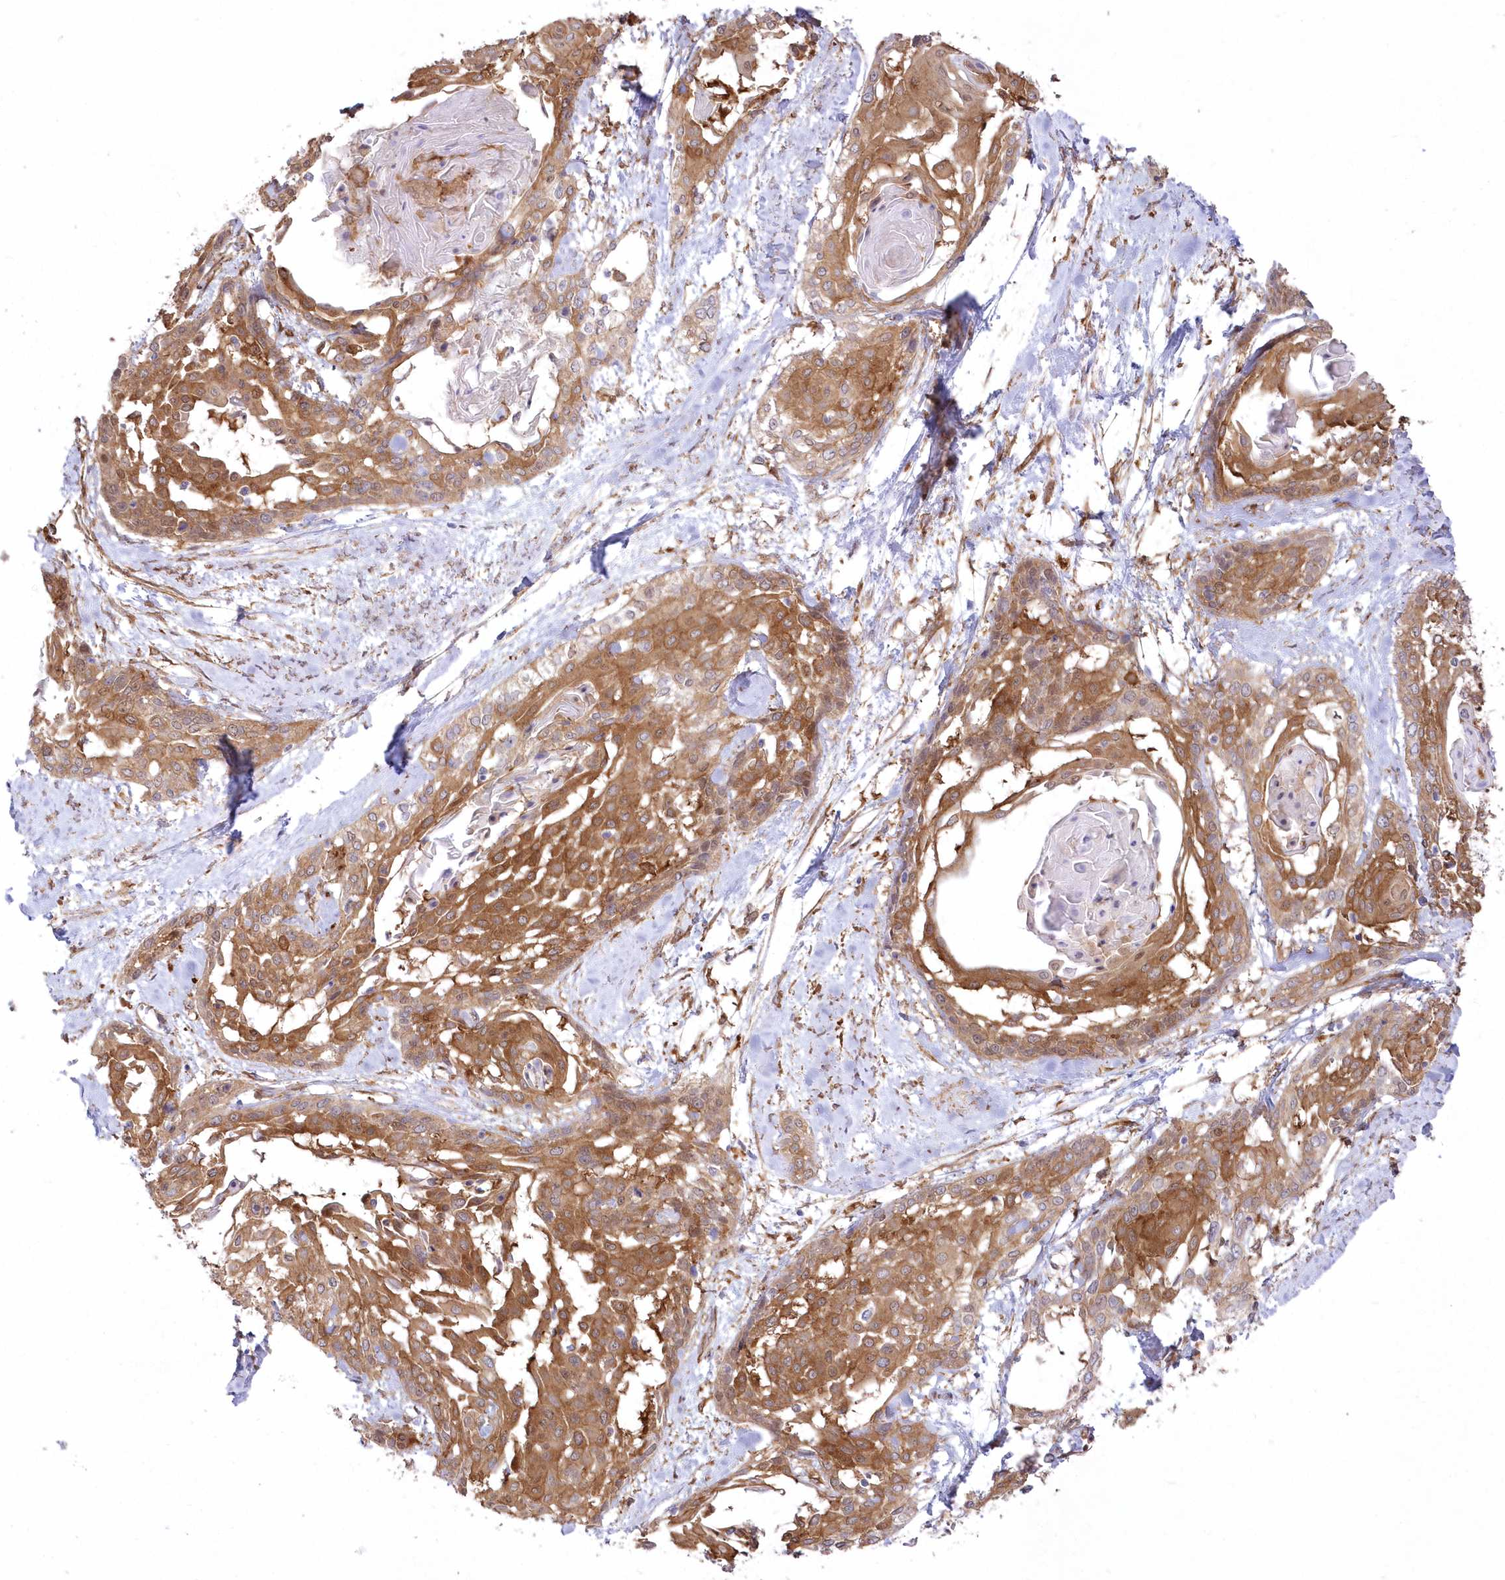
{"staining": {"intensity": "moderate", "quantity": ">75%", "location": "cytoplasmic/membranous"}, "tissue": "cervical cancer", "cell_type": "Tumor cells", "image_type": "cancer", "snomed": [{"axis": "morphology", "description": "Squamous cell carcinoma, NOS"}, {"axis": "topography", "description": "Cervix"}], "caption": "IHC staining of cervical squamous cell carcinoma, which demonstrates medium levels of moderate cytoplasmic/membranous staining in about >75% of tumor cells indicating moderate cytoplasmic/membranous protein staining. The staining was performed using DAB (brown) for protein detection and nuclei were counterstained in hematoxylin (blue).", "gene": "SH3PXD2B", "patient": {"sex": "female", "age": 57}}